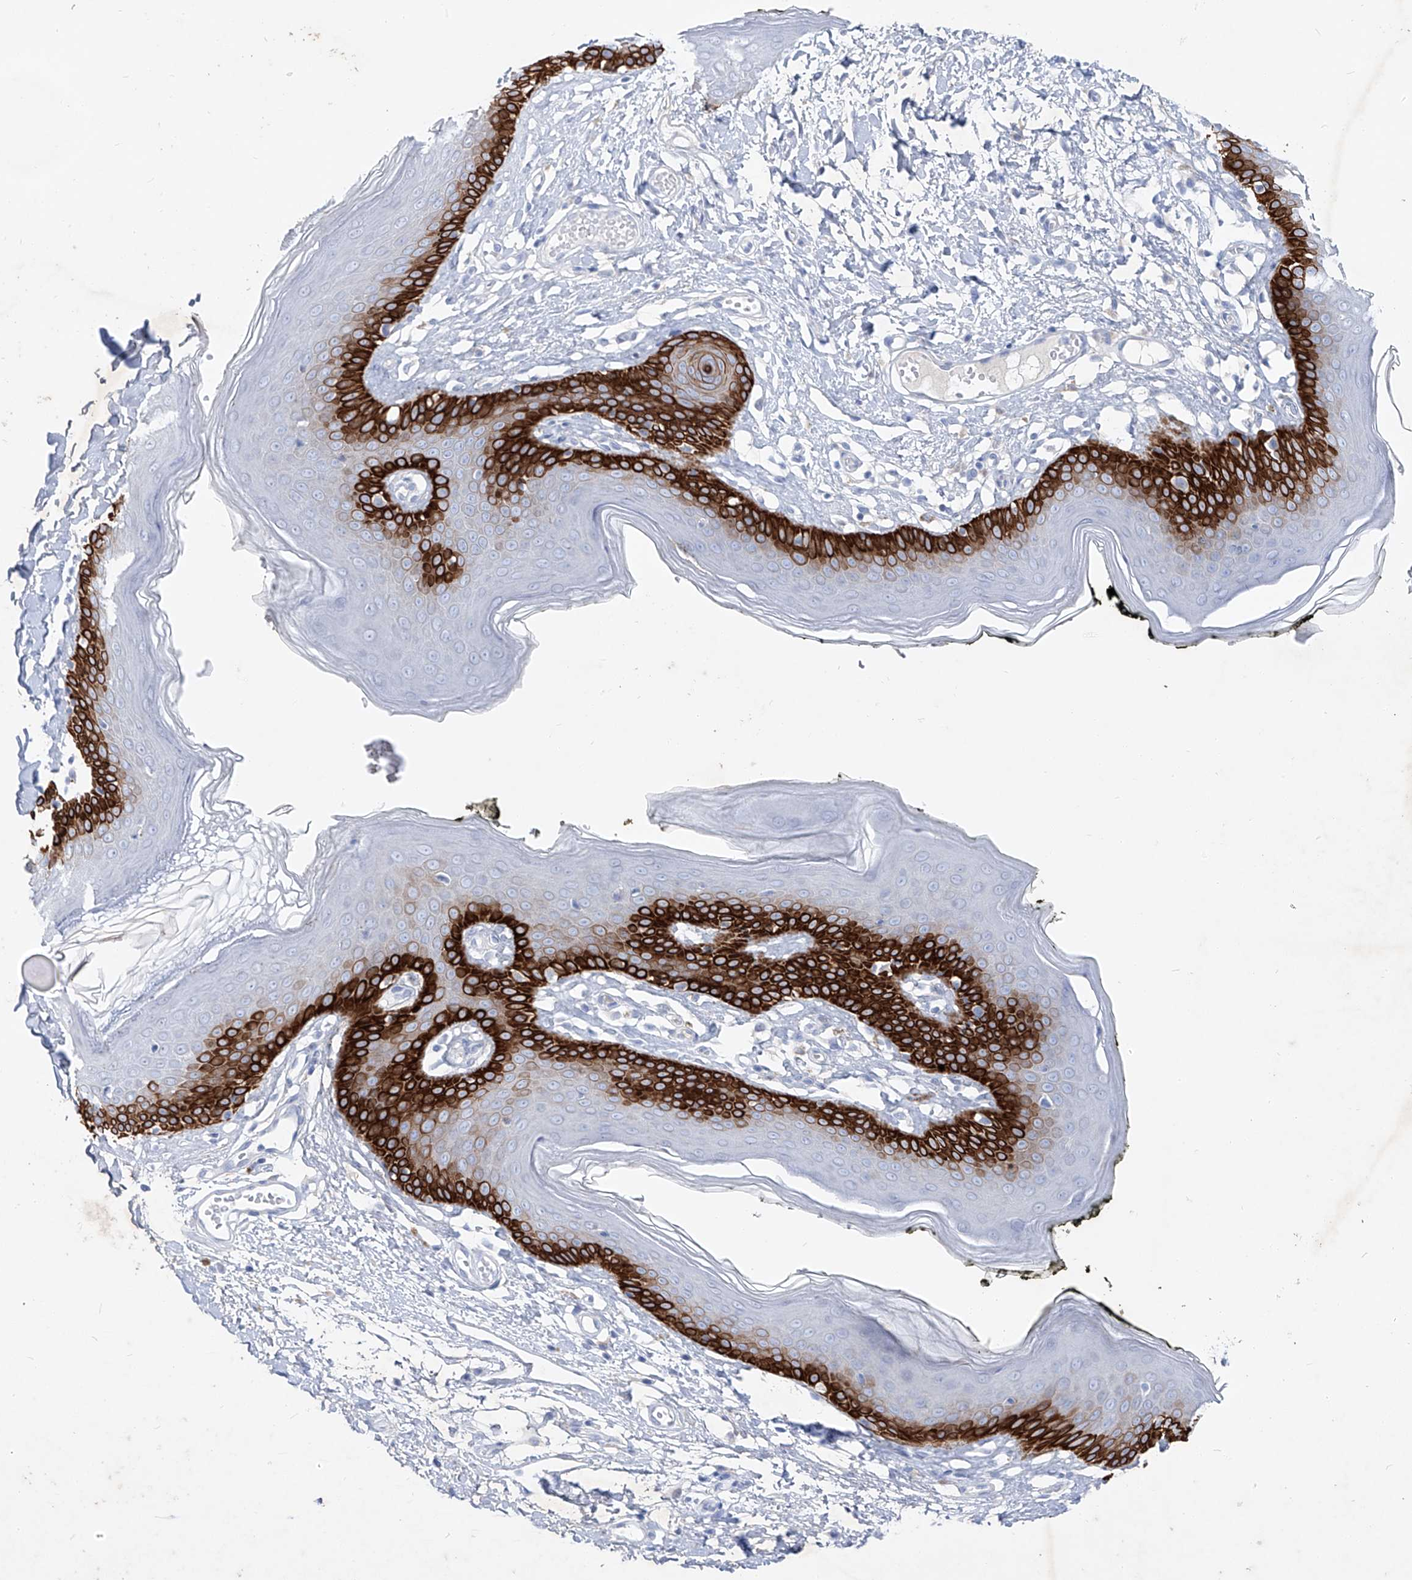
{"staining": {"intensity": "strong", "quantity": "25%-75%", "location": "cytoplasmic/membranous"}, "tissue": "skin", "cell_type": "Epidermal cells", "image_type": "normal", "snomed": [{"axis": "morphology", "description": "Normal tissue, NOS"}, {"axis": "morphology", "description": "Inflammation, NOS"}, {"axis": "topography", "description": "Vulva"}], "caption": "Epidermal cells show strong cytoplasmic/membranous staining in about 25%-75% of cells in normal skin. (Brightfield microscopy of DAB IHC at high magnification).", "gene": "FRS3", "patient": {"sex": "female", "age": 84}}